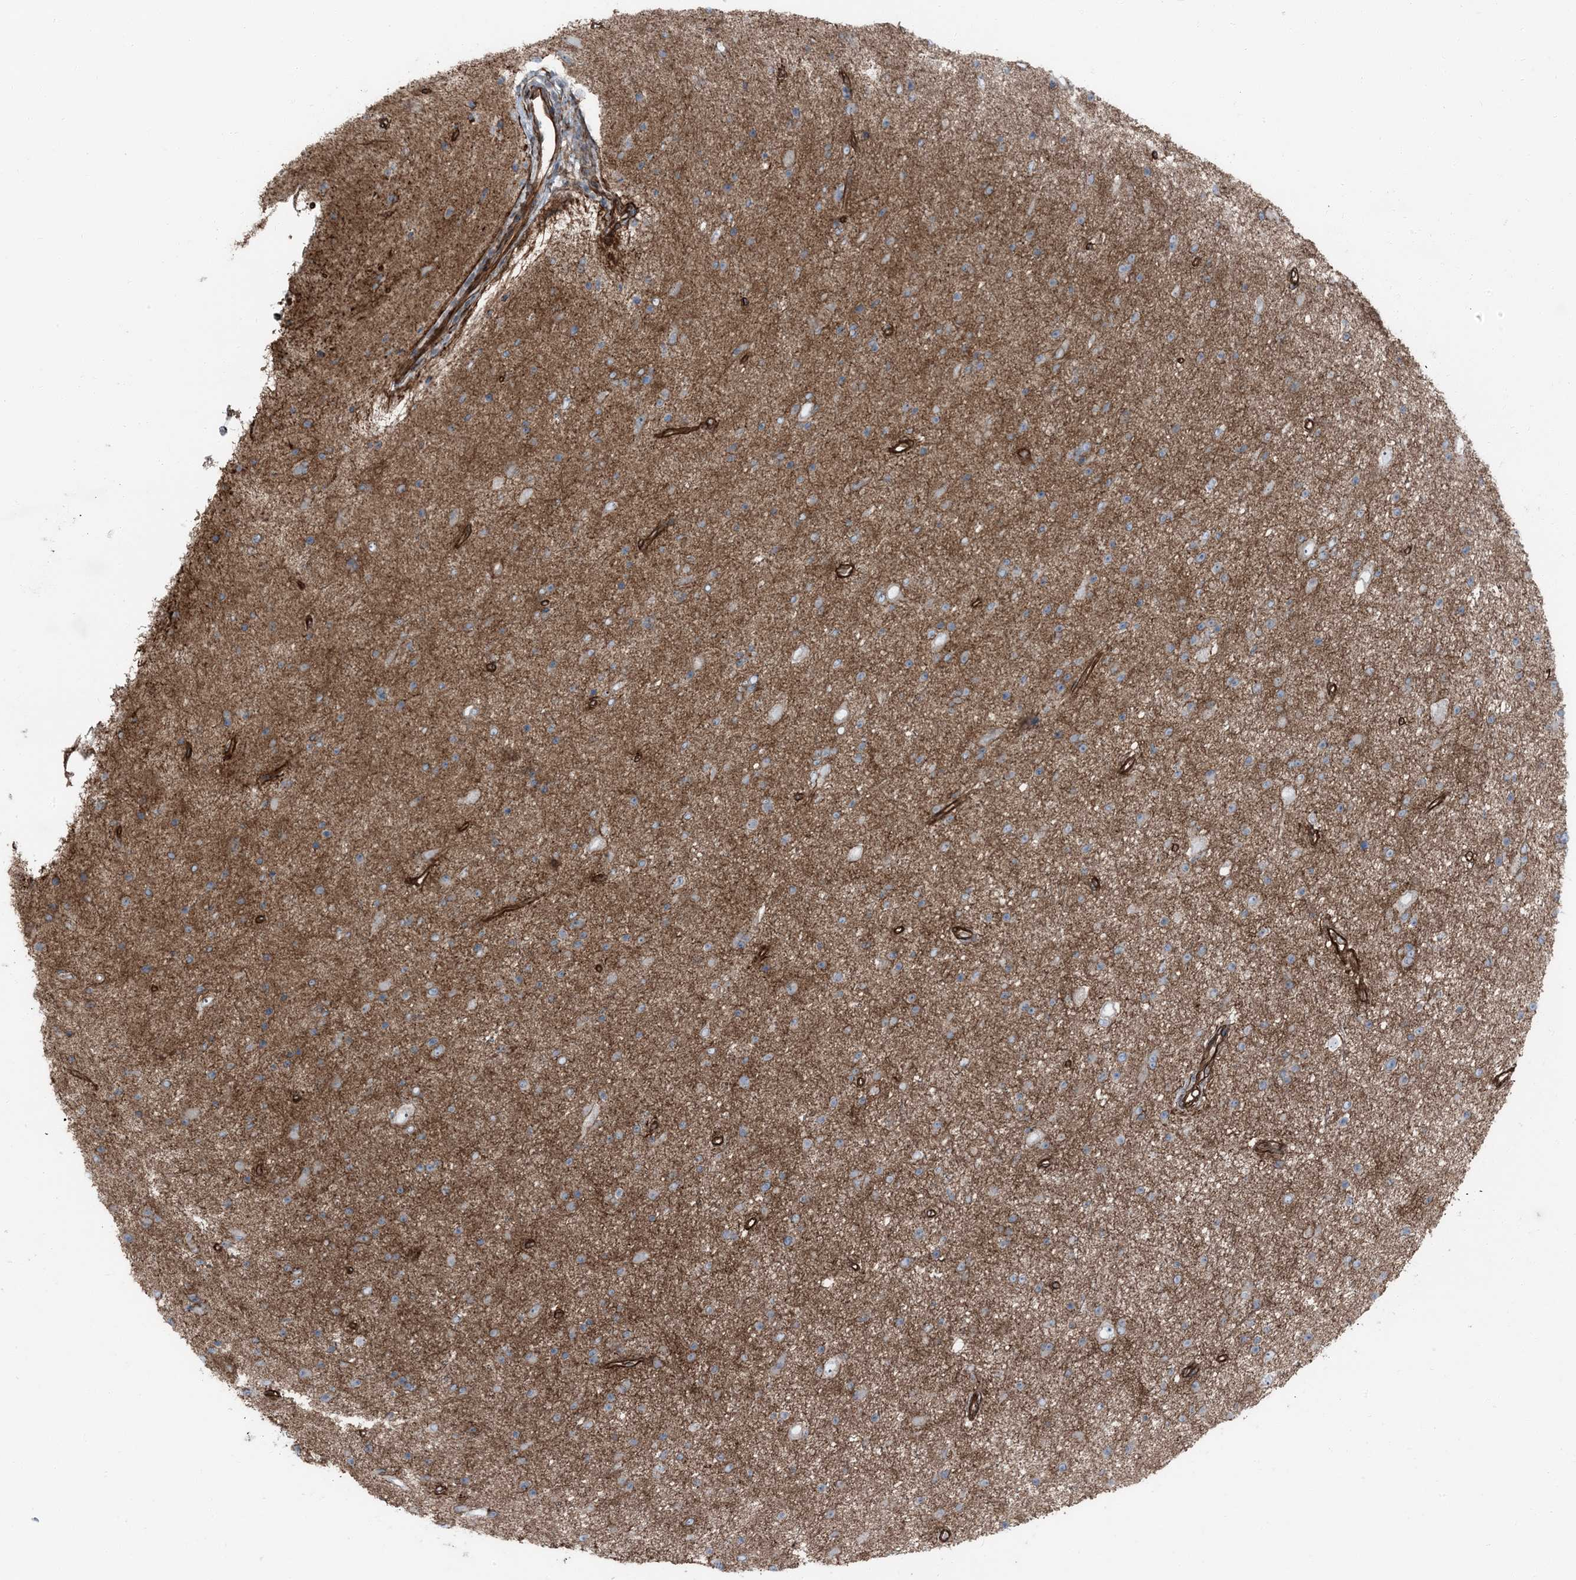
{"staining": {"intensity": "weak", "quantity": "<25%", "location": "cytoplasmic/membranous"}, "tissue": "glioma", "cell_type": "Tumor cells", "image_type": "cancer", "snomed": [{"axis": "morphology", "description": "Glioma, malignant, Low grade"}, {"axis": "topography", "description": "Cerebral cortex"}], "caption": "A histopathology image of human low-grade glioma (malignant) is negative for staining in tumor cells. (Brightfield microscopy of DAB immunohistochemistry (IHC) at high magnification).", "gene": "ZFP90", "patient": {"sex": "female", "age": 39}}